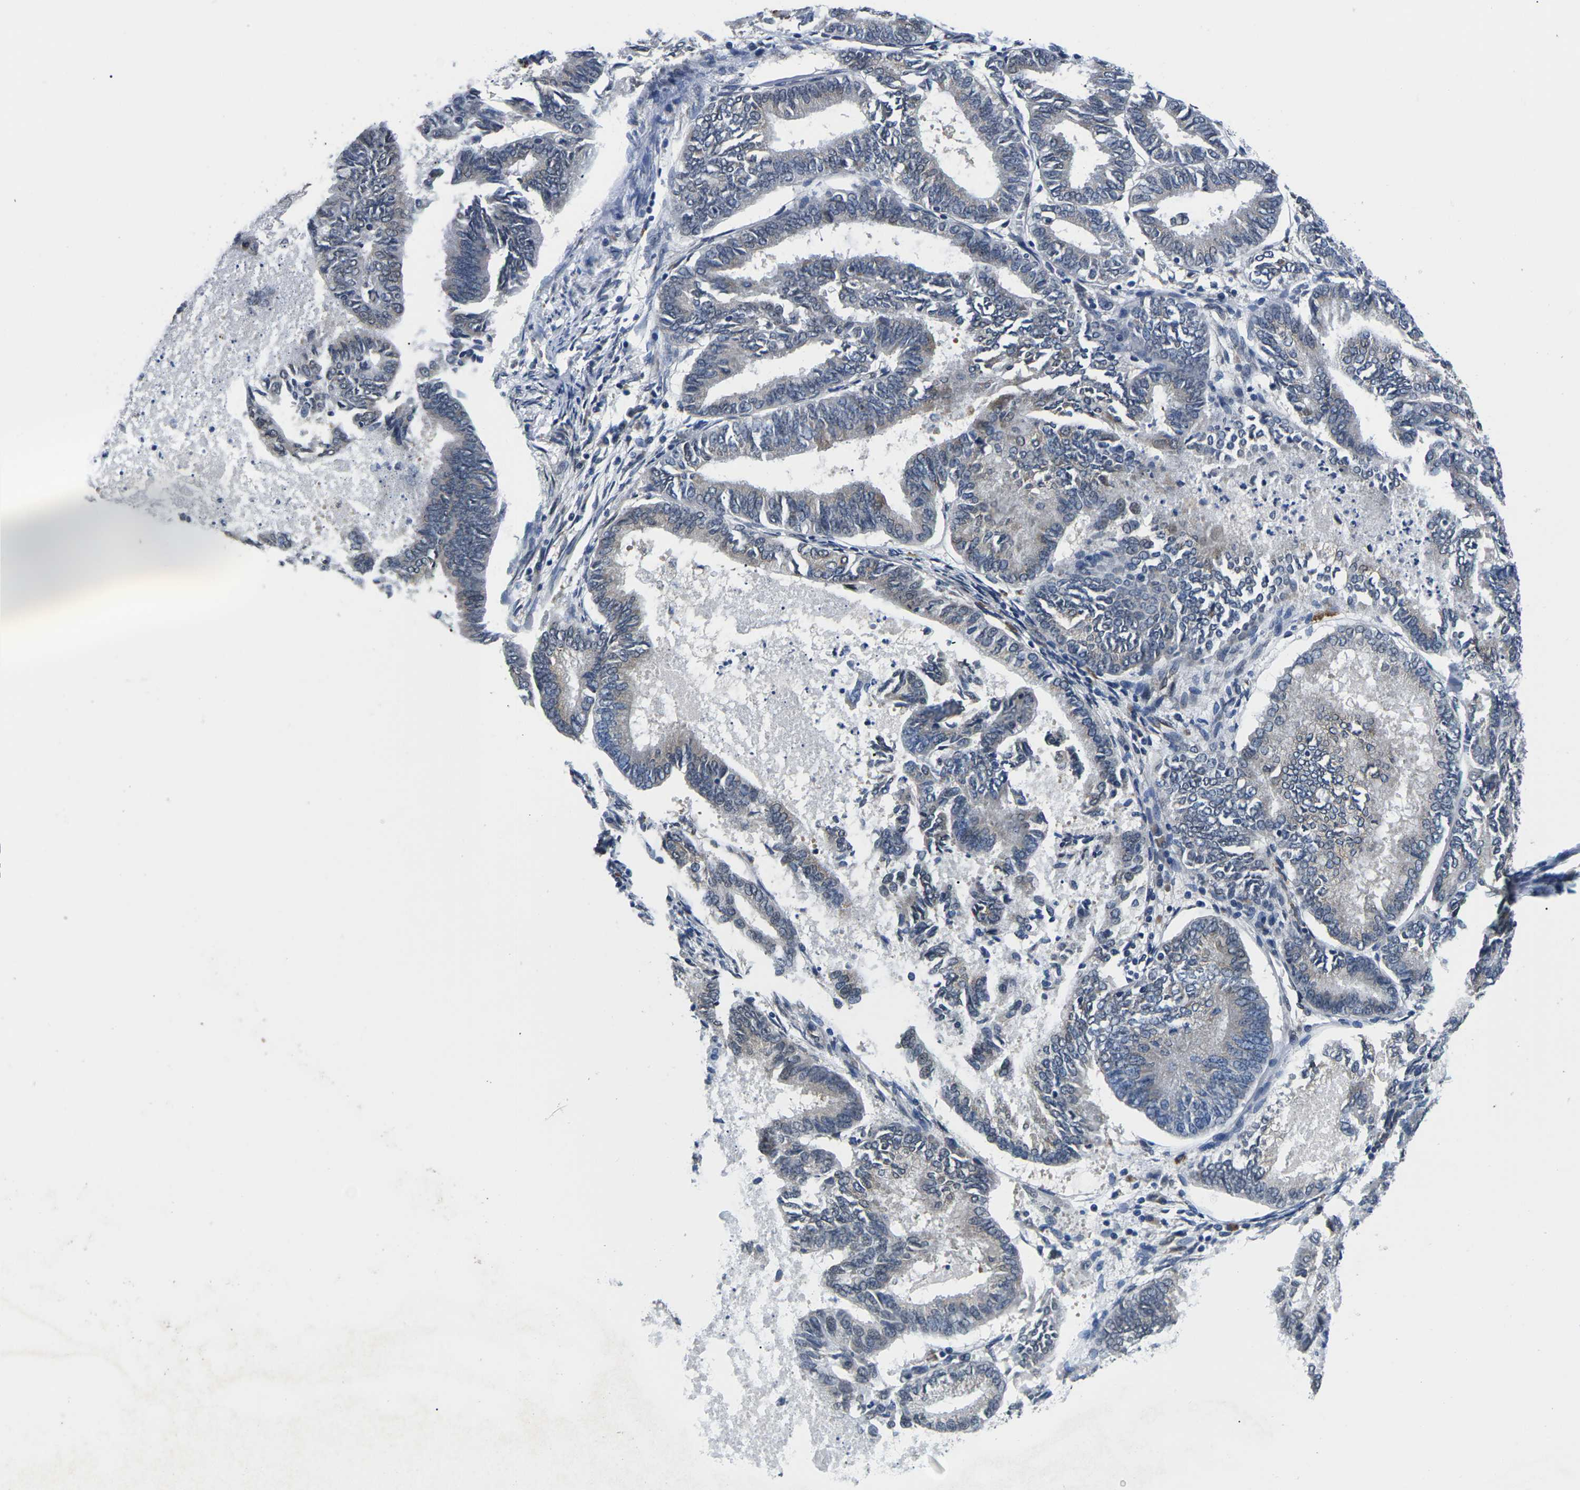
{"staining": {"intensity": "negative", "quantity": "none", "location": "none"}, "tissue": "endometrial cancer", "cell_type": "Tumor cells", "image_type": "cancer", "snomed": [{"axis": "morphology", "description": "Adenocarcinoma, NOS"}, {"axis": "topography", "description": "Endometrium"}], "caption": "An image of endometrial adenocarcinoma stained for a protein displays no brown staining in tumor cells. The staining was performed using DAB to visualize the protein expression in brown, while the nuclei were stained in blue with hematoxylin (Magnification: 20x).", "gene": "SNX10", "patient": {"sex": "female", "age": 86}}